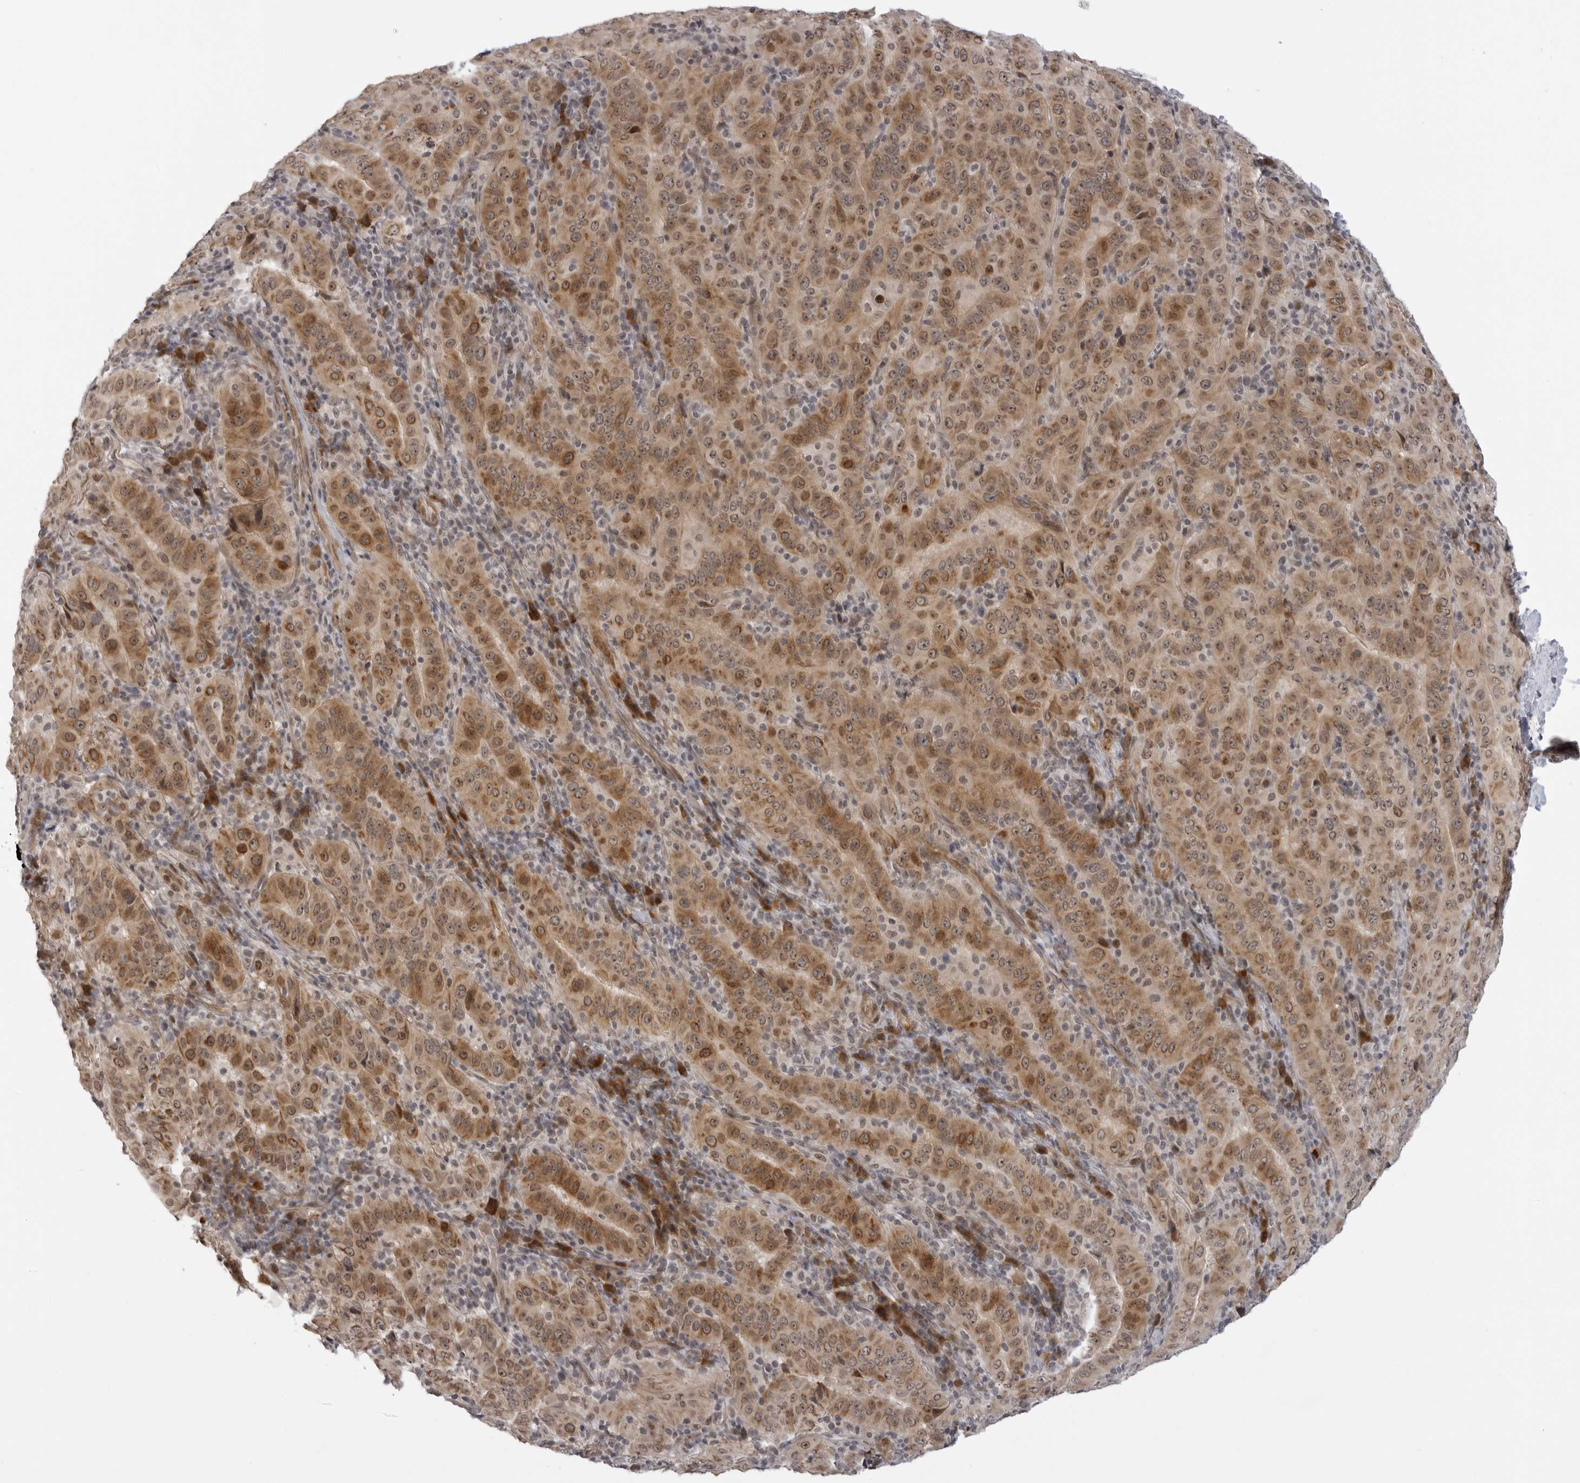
{"staining": {"intensity": "moderate", "quantity": ">75%", "location": "cytoplasmic/membranous,nuclear"}, "tissue": "pancreatic cancer", "cell_type": "Tumor cells", "image_type": "cancer", "snomed": [{"axis": "morphology", "description": "Adenocarcinoma, NOS"}, {"axis": "topography", "description": "Pancreas"}], "caption": "Pancreatic adenocarcinoma stained for a protein (brown) demonstrates moderate cytoplasmic/membranous and nuclear positive expression in approximately >75% of tumor cells.", "gene": "ALPK2", "patient": {"sex": "male", "age": 63}}